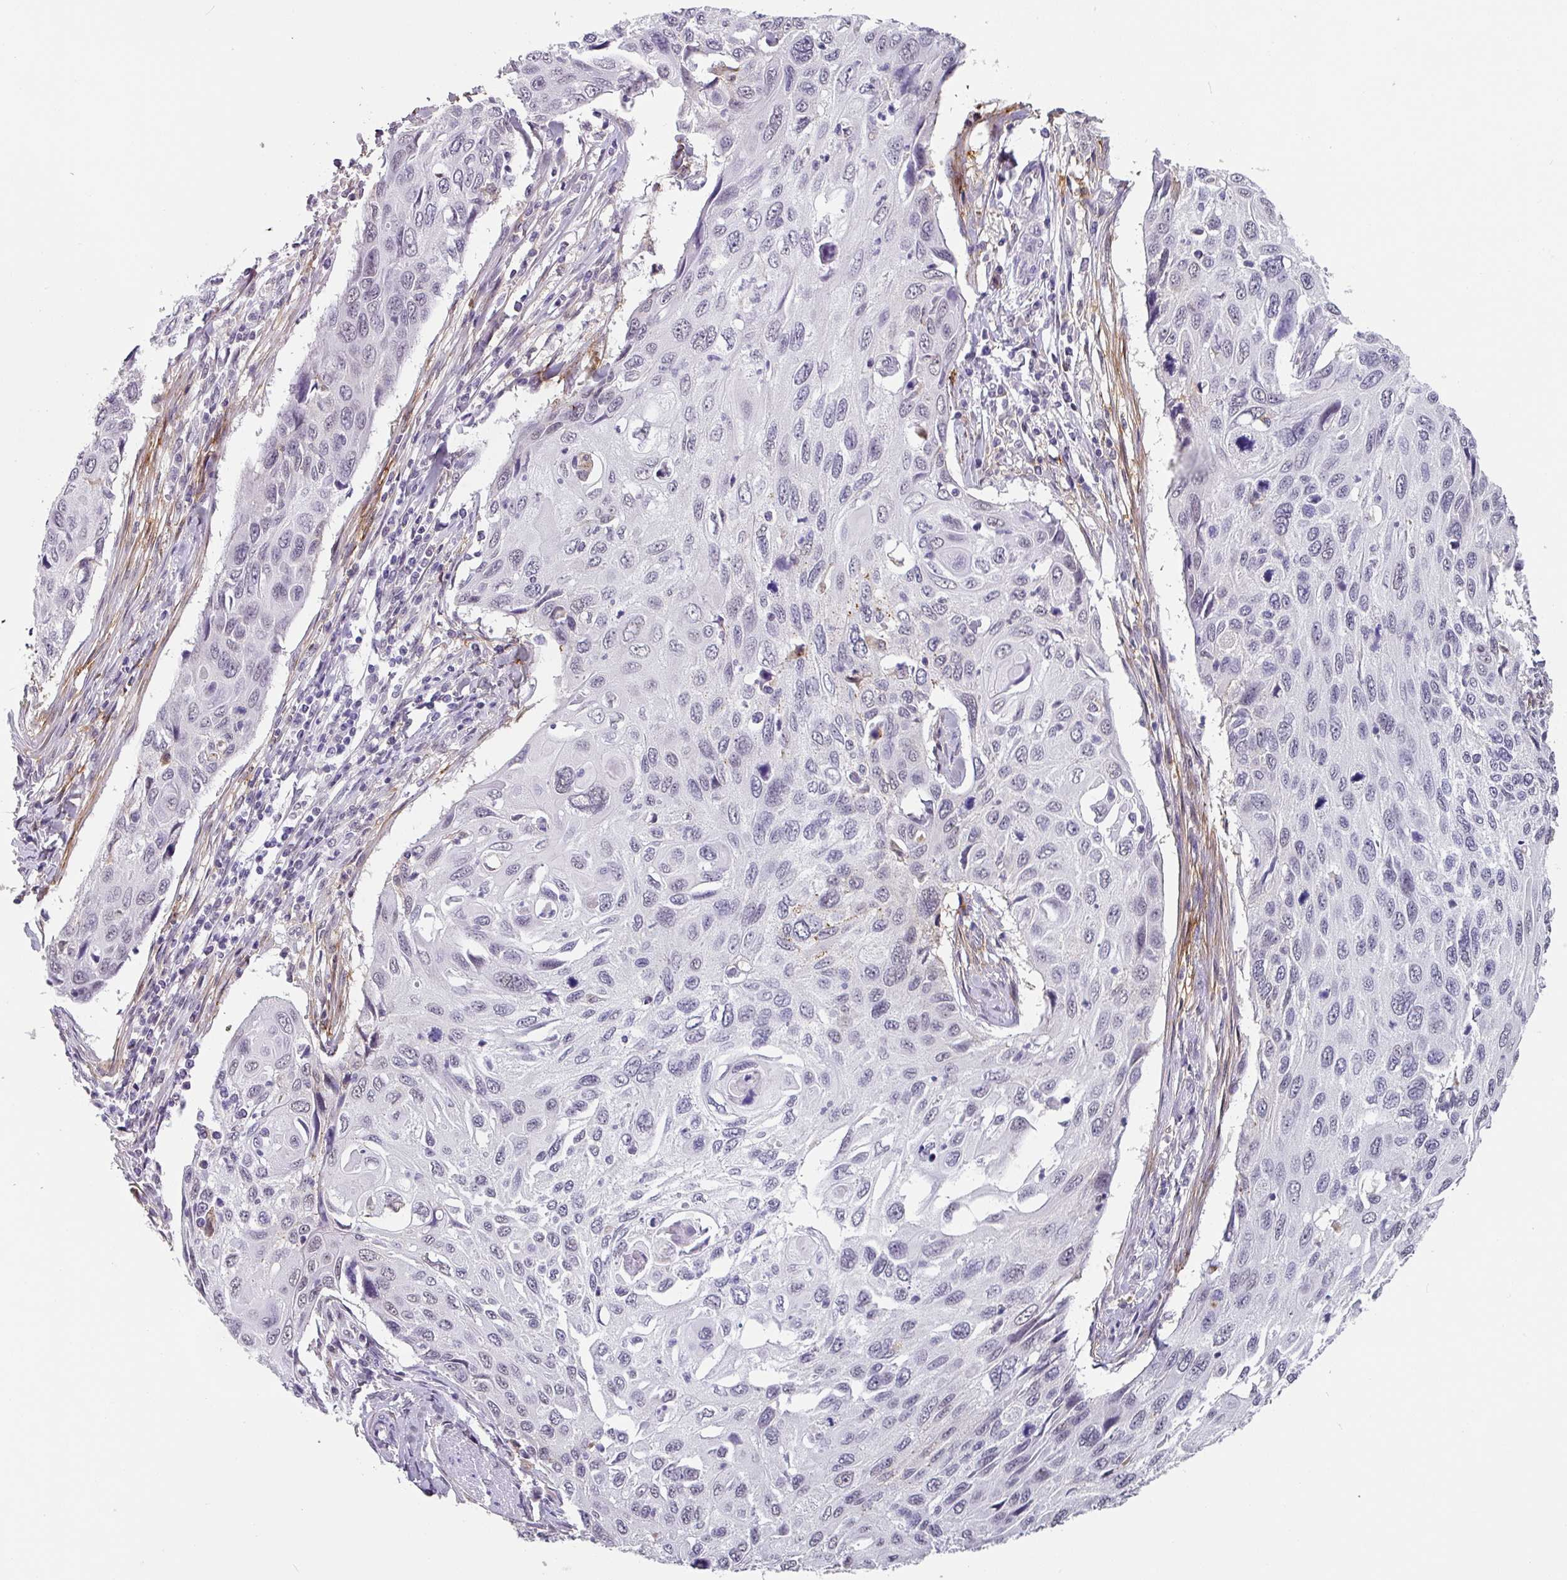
{"staining": {"intensity": "negative", "quantity": "none", "location": "none"}, "tissue": "cervical cancer", "cell_type": "Tumor cells", "image_type": "cancer", "snomed": [{"axis": "morphology", "description": "Squamous cell carcinoma, NOS"}, {"axis": "topography", "description": "Cervix"}], "caption": "Immunohistochemistry (IHC) micrograph of neoplastic tissue: human cervical cancer (squamous cell carcinoma) stained with DAB (3,3'-diaminobenzidine) demonstrates no significant protein positivity in tumor cells. (DAB IHC visualized using brightfield microscopy, high magnification).", "gene": "C1QB", "patient": {"sex": "female", "age": 70}}